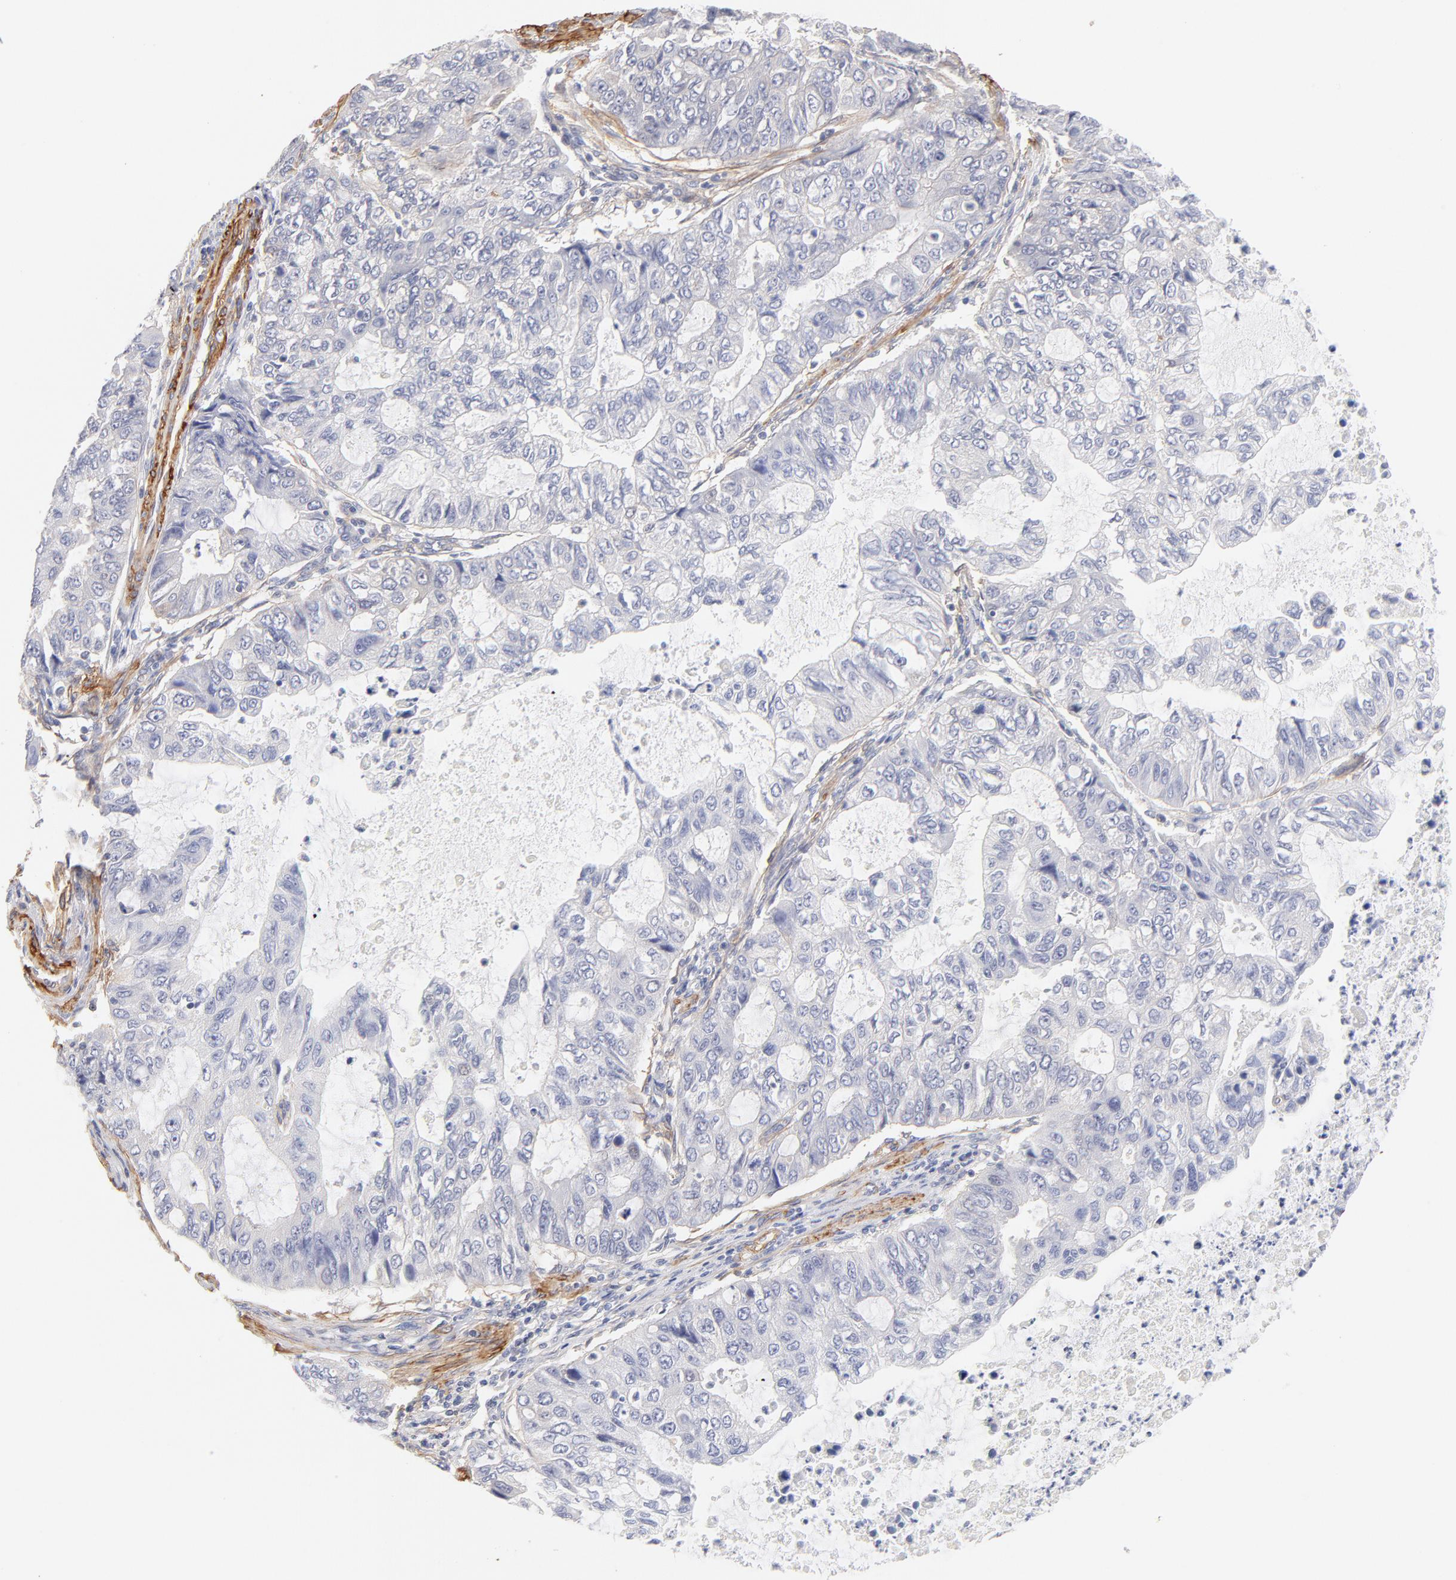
{"staining": {"intensity": "negative", "quantity": "none", "location": "none"}, "tissue": "stomach cancer", "cell_type": "Tumor cells", "image_type": "cancer", "snomed": [{"axis": "morphology", "description": "Adenocarcinoma, NOS"}, {"axis": "topography", "description": "Stomach, upper"}], "caption": "Immunohistochemical staining of stomach adenocarcinoma demonstrates no significant positivity in tumor cells.", "gene": "LDLRAP1", "patient": {"sex": "female", "age": 52}}